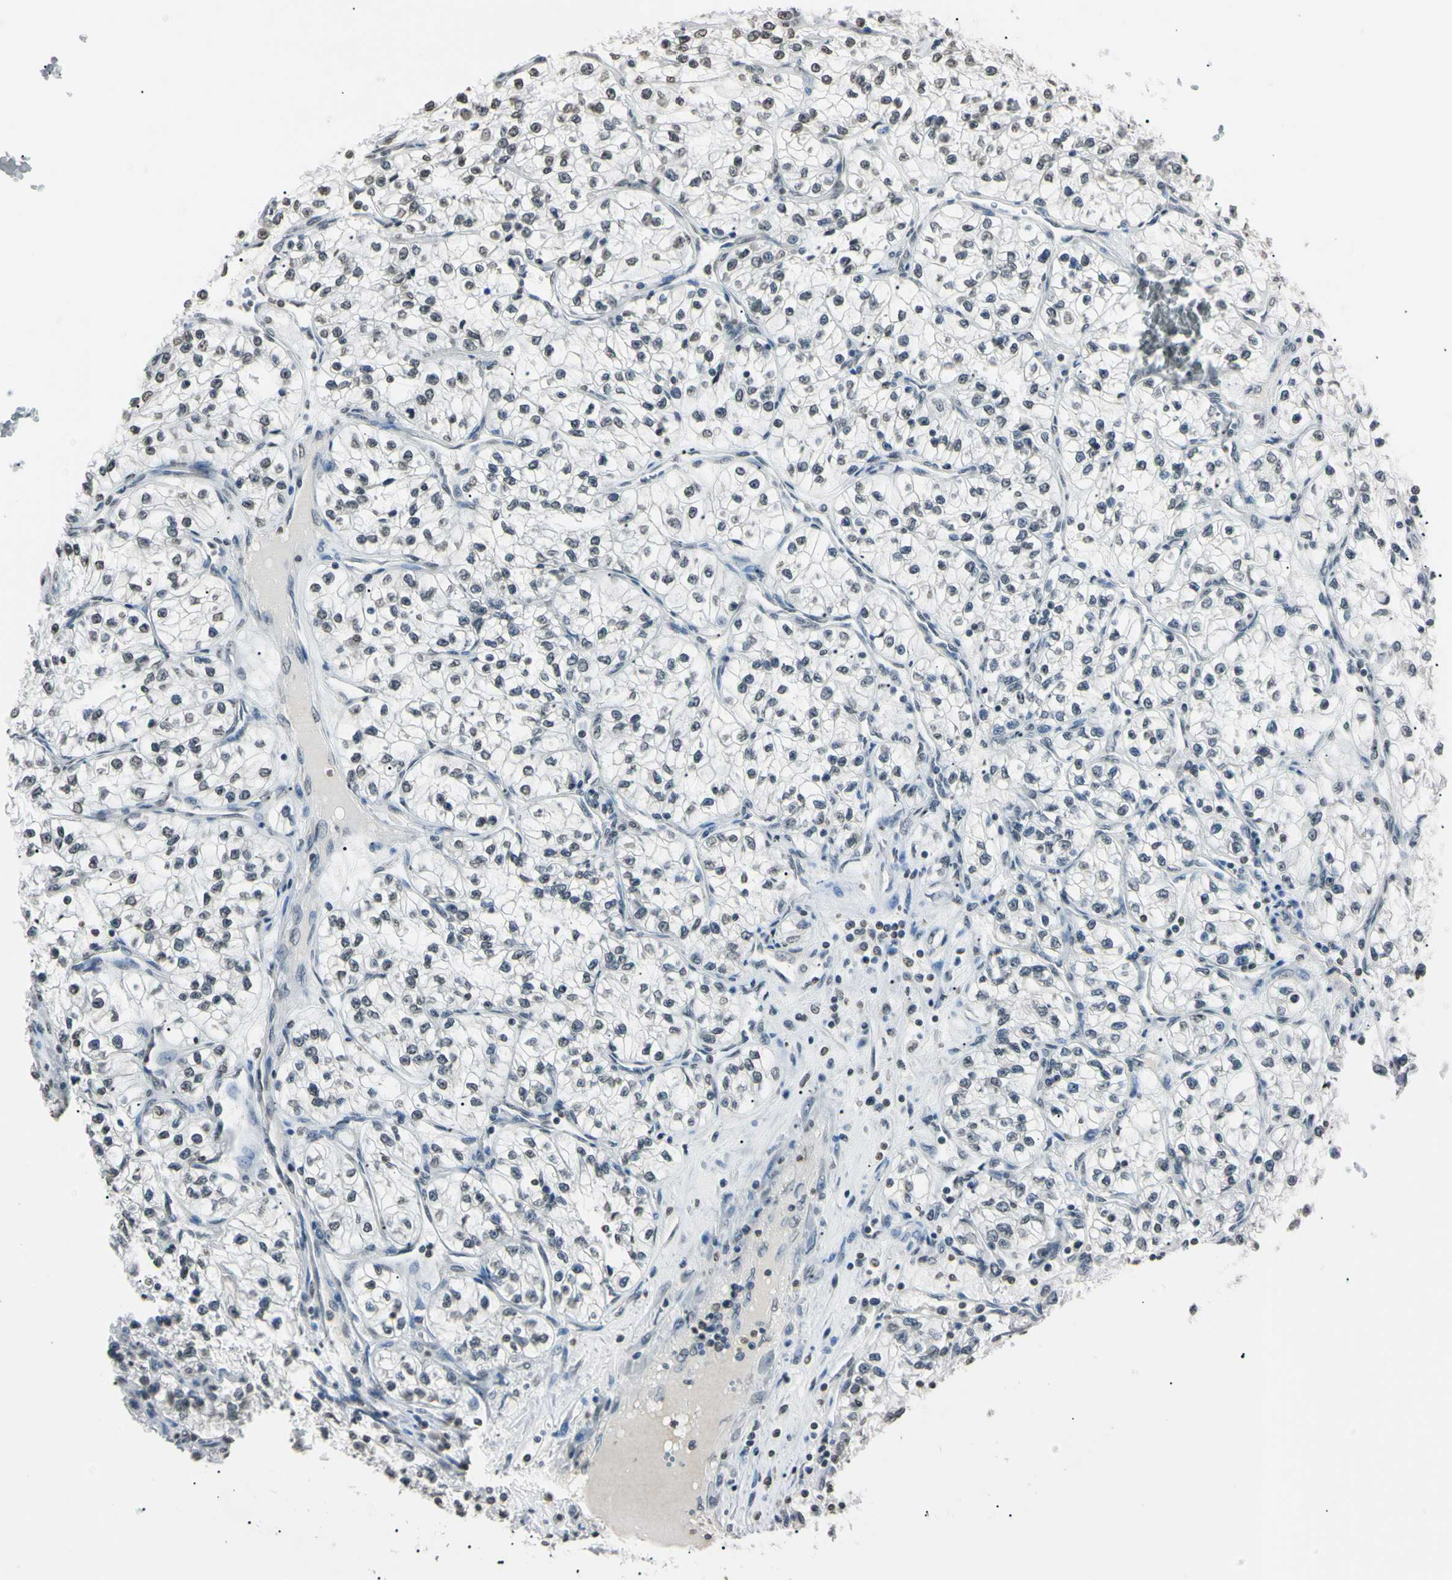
{"staining": {"intensity": "weak", "quantity": "25%-75%", "location": "nuclear"}, "tissue": "renal cancer", "cell_type": "Tumor cells", "image_type": "cancer", "snomed": [{"axis": "morphology", "description": "Adenocarcinoma, NOS"}, {"axis": "topography", "description": "Kidney"}], "caption": "A micrograph of human renal adenocarcinoma stained for a protein demonstrates weak nuclear brown staining in tumor cells.", "gene": "CDC45", "patient": {"sex": "female", "age": 57}}